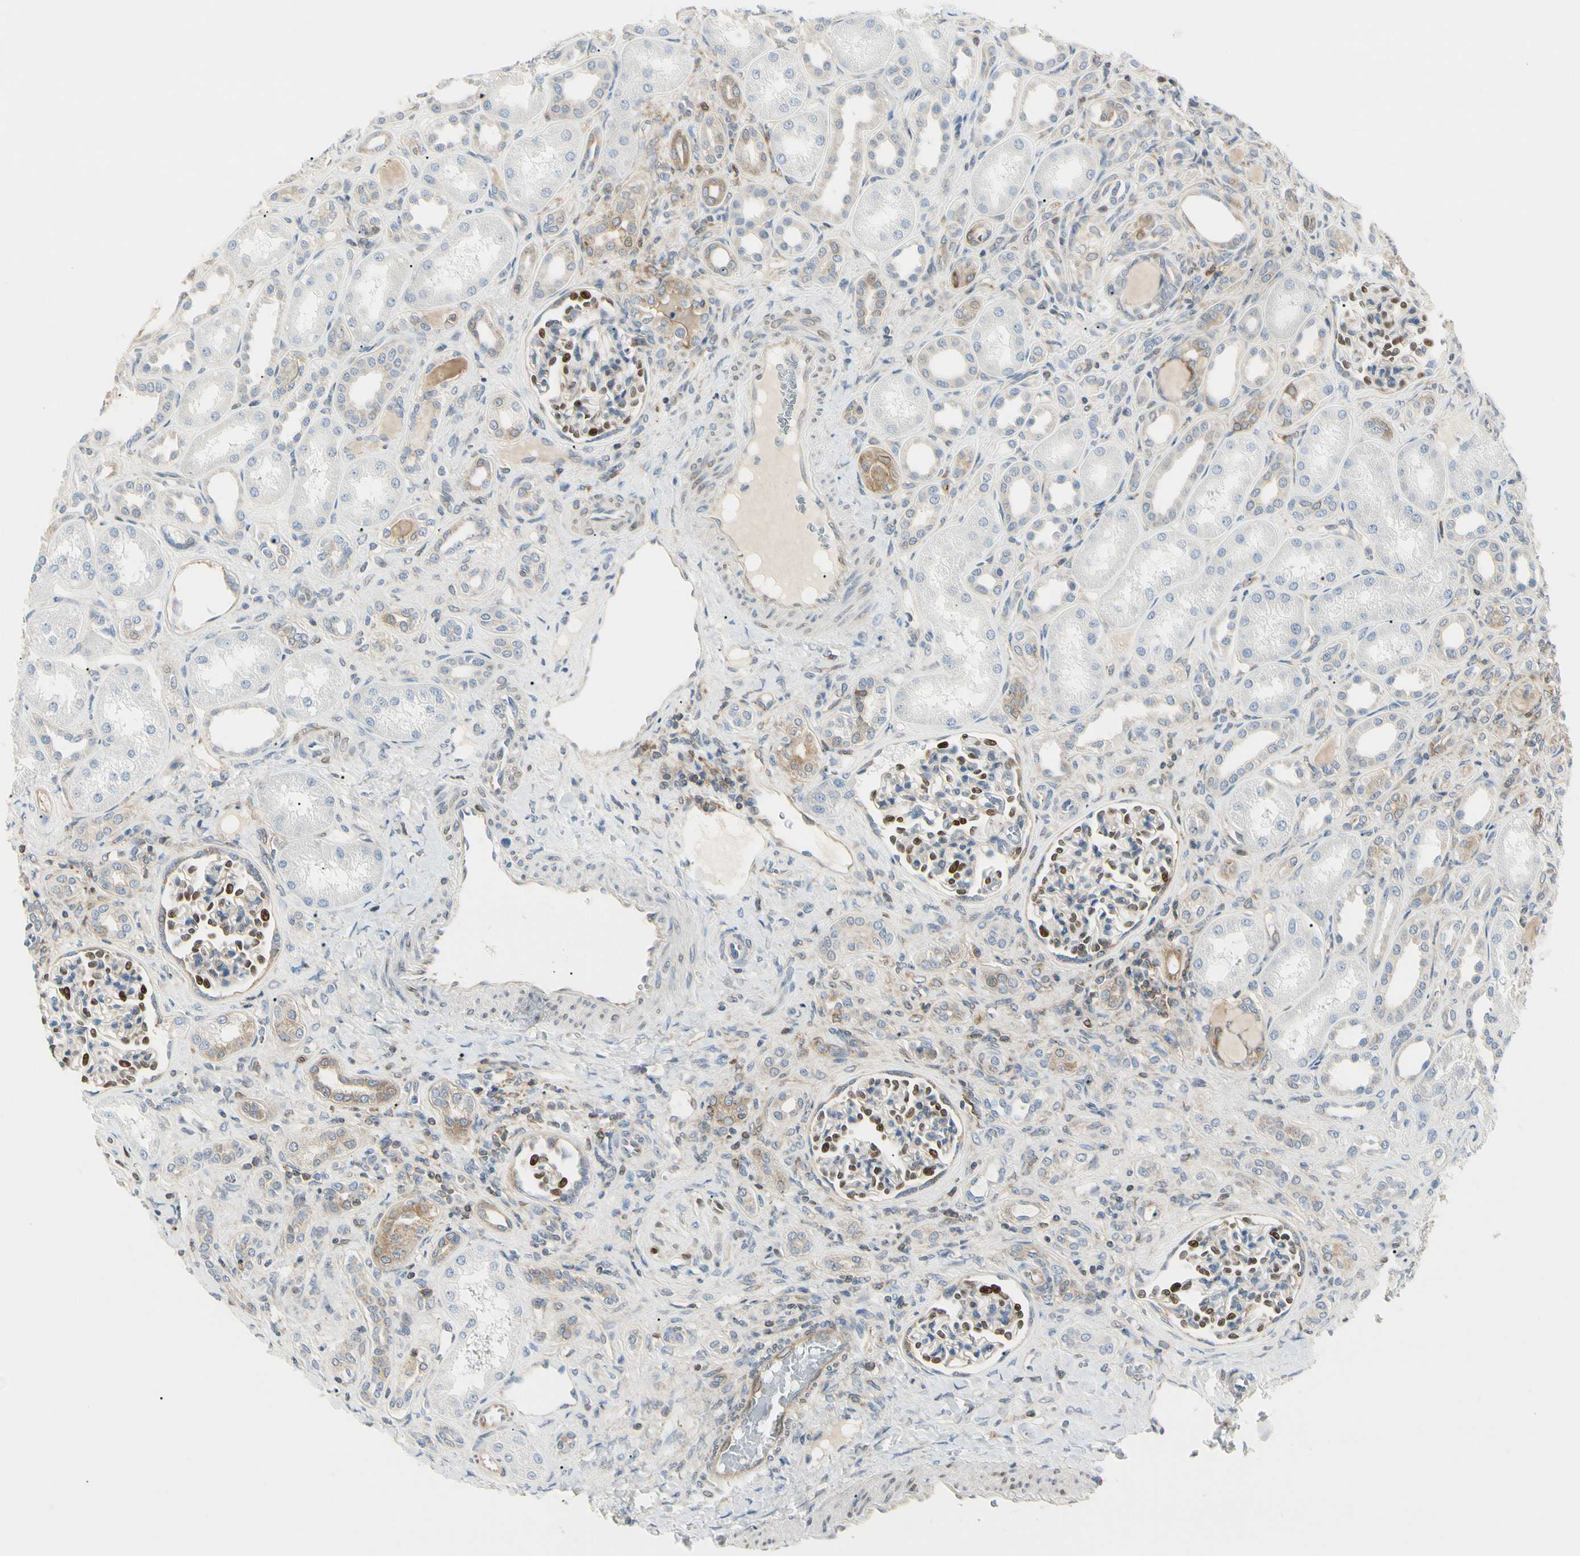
{"staining": {"intensity": "strong", "quantity": "<25%", "location": "nuclear"}, "tissue": "kidney", "cell_type": "Cells in glomeruli", "image_type": "normal", "snomed": [{"axis": "morphology", "description": "Normal tissue, NOS"}, {"axis": "topography", "description": "Kidney"}], "caption": "Immunohistochemical staining of unremarkable kidney exhibits <25% levels of strong nuclear protein staining in approximately <25% of cells in glomeruli.", "gene": "NFKB2", "patient": {"sex": "male", "age": 7}}